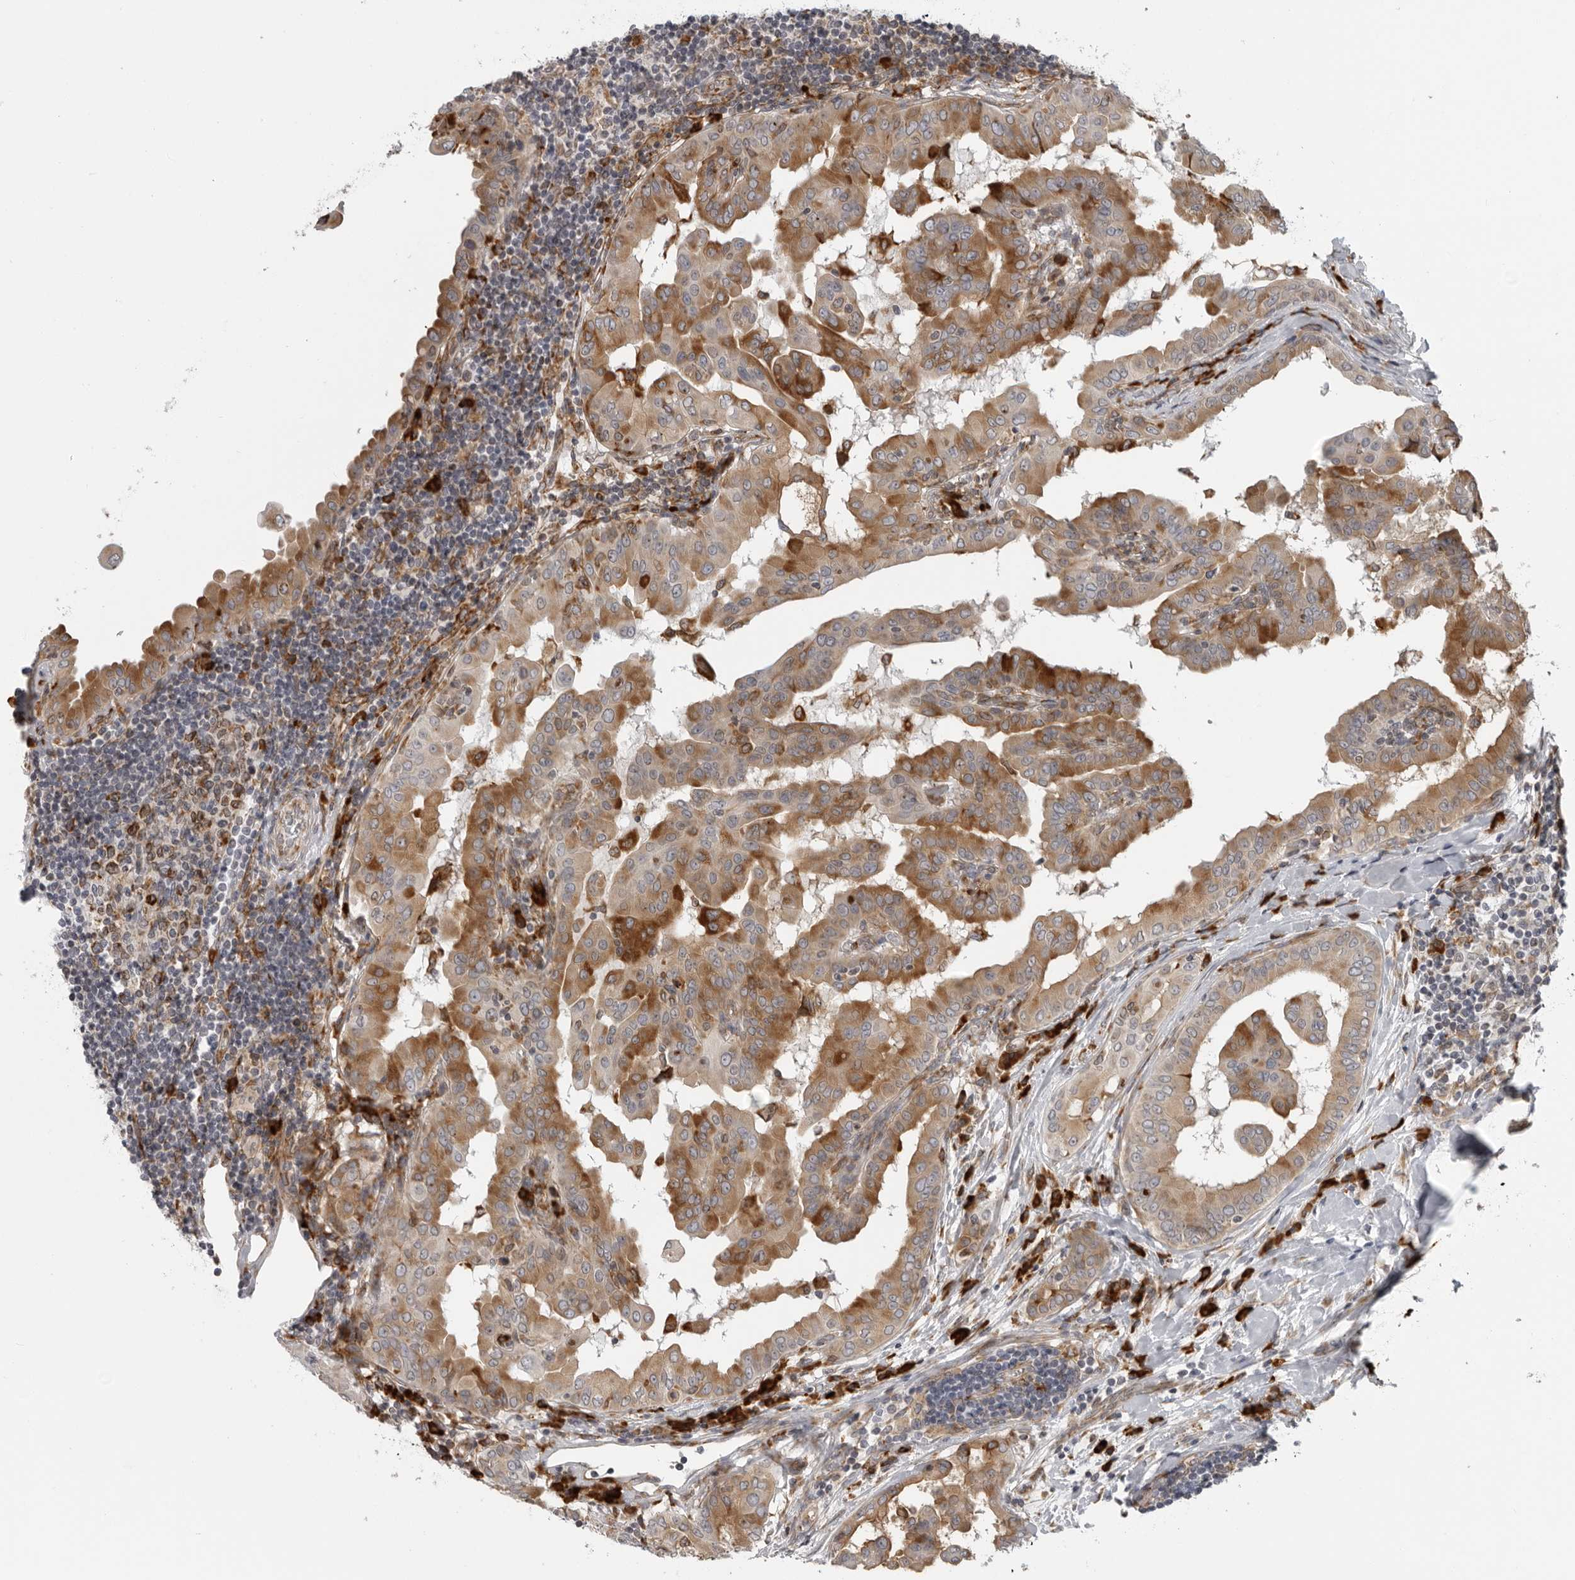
{"staining": {"intensity": "moderate", "quantity": ">75%", "location": "cytoplasmic/membranous"}, "tissue": "thyroid cancer", "cell_type": "Tumor cells", "image_type": "cancer", "snomed": [{"axis": "morphology", "description": "Papillary adenocarcinoma, NOS"}, {"axis": "topography", "description": "Thyroid gland"}], "caption": "Thyroid papillary adenocarcinoma stained with immunohistochemistry shows moderate cytoplasmic/membranous staining in approximately >75% of tumor cells.", "gene": "ALPK2", "patient": {"sex": "male", "age": 33}}